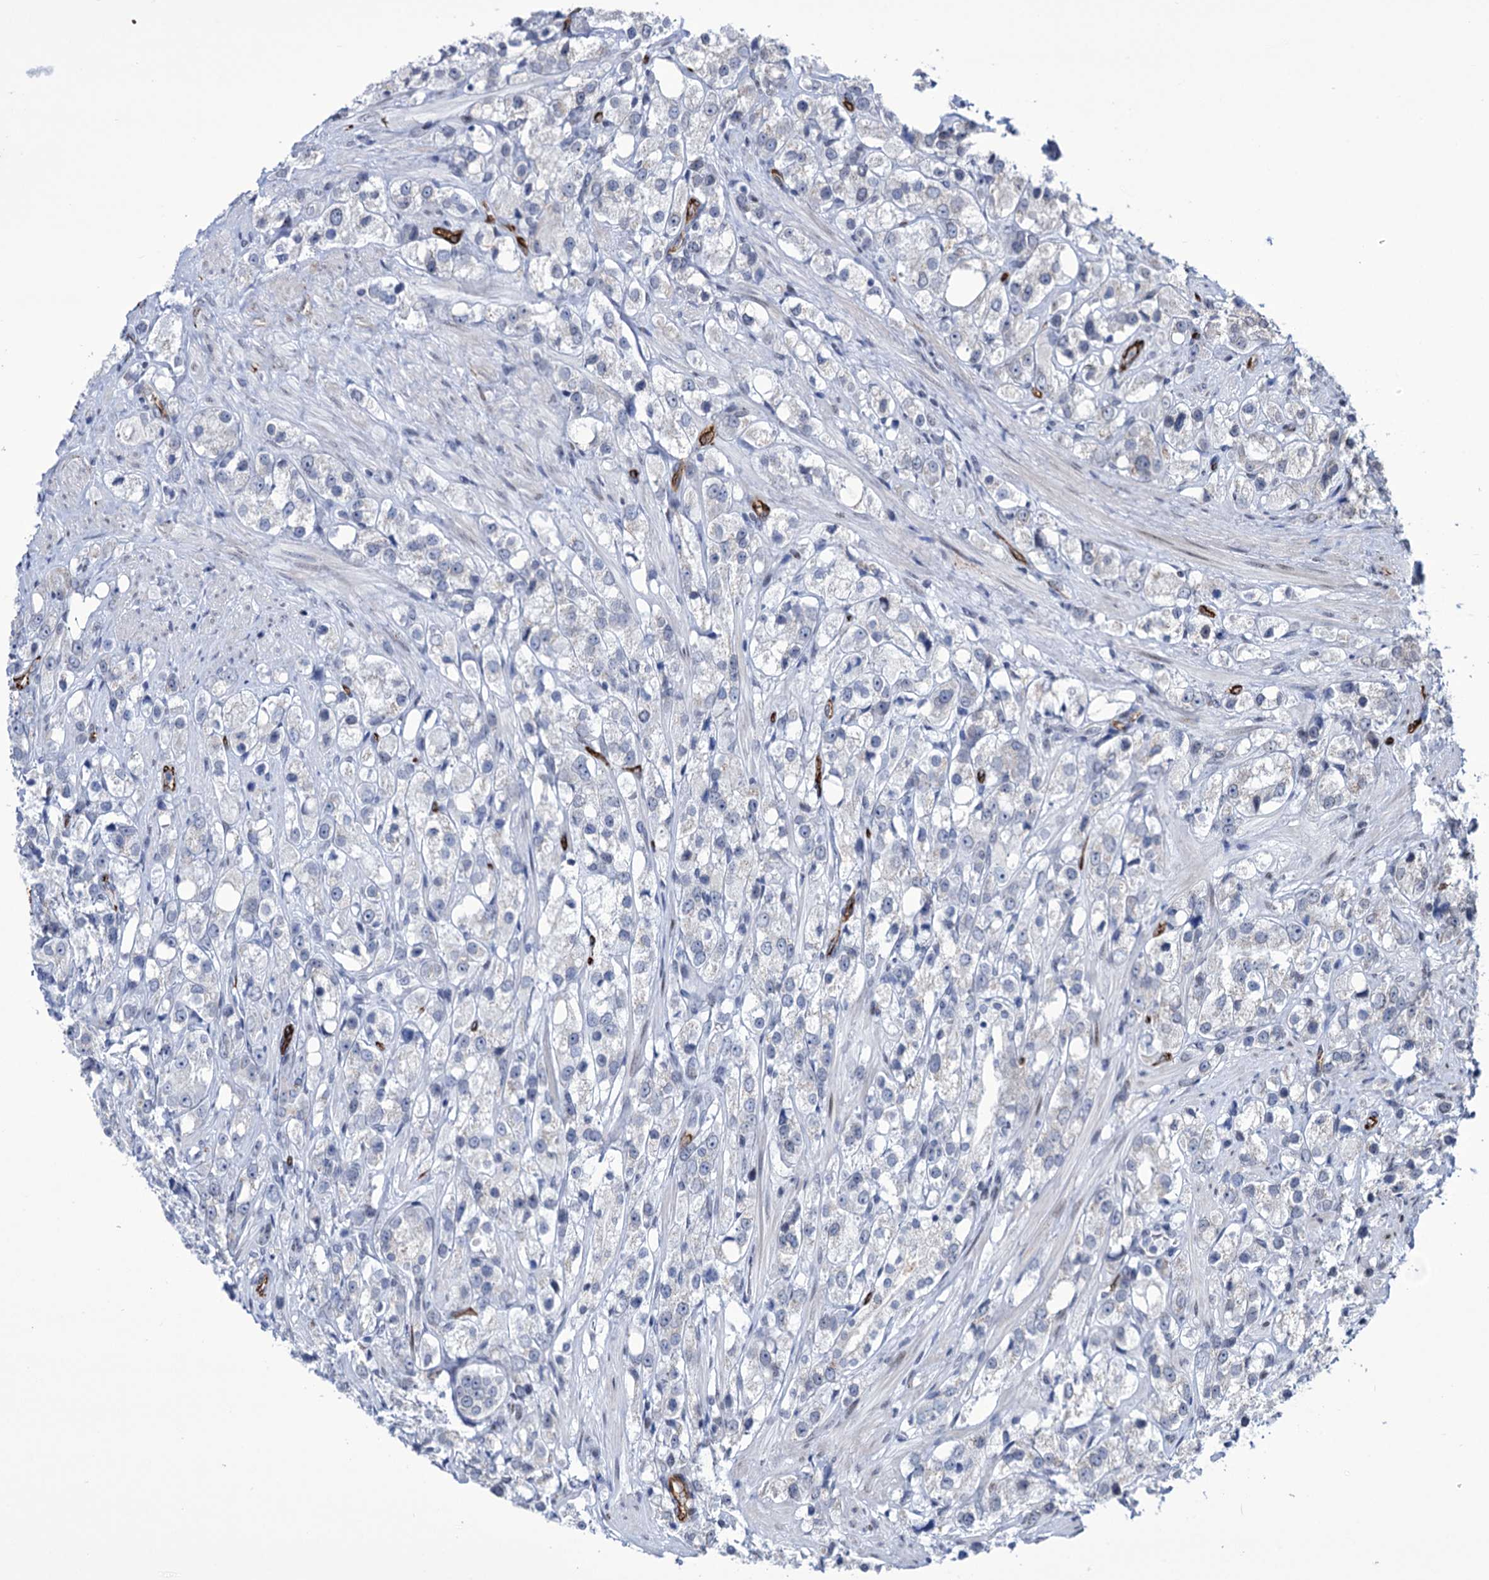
{"staining": {"intensity": "negative", "quantity": "none", "location": "none"}, "tissue": "prostate cancer", "cell_type": "Tumor cells", "image_type": "cancer", "snomed": [{"axis": "morphology", "description": "Adenocarcinoma, NOS"}, {"axis": "topography", "description": "Prostate"}], "caption": "Immunohistochemistry photomicrograph of human prostate adenocarcinoma stained for a protein (brown), which reveals no staining in tumor cells.", "gene": "ZC3H12C", "patient": {"sex": "male", "age": 79}}